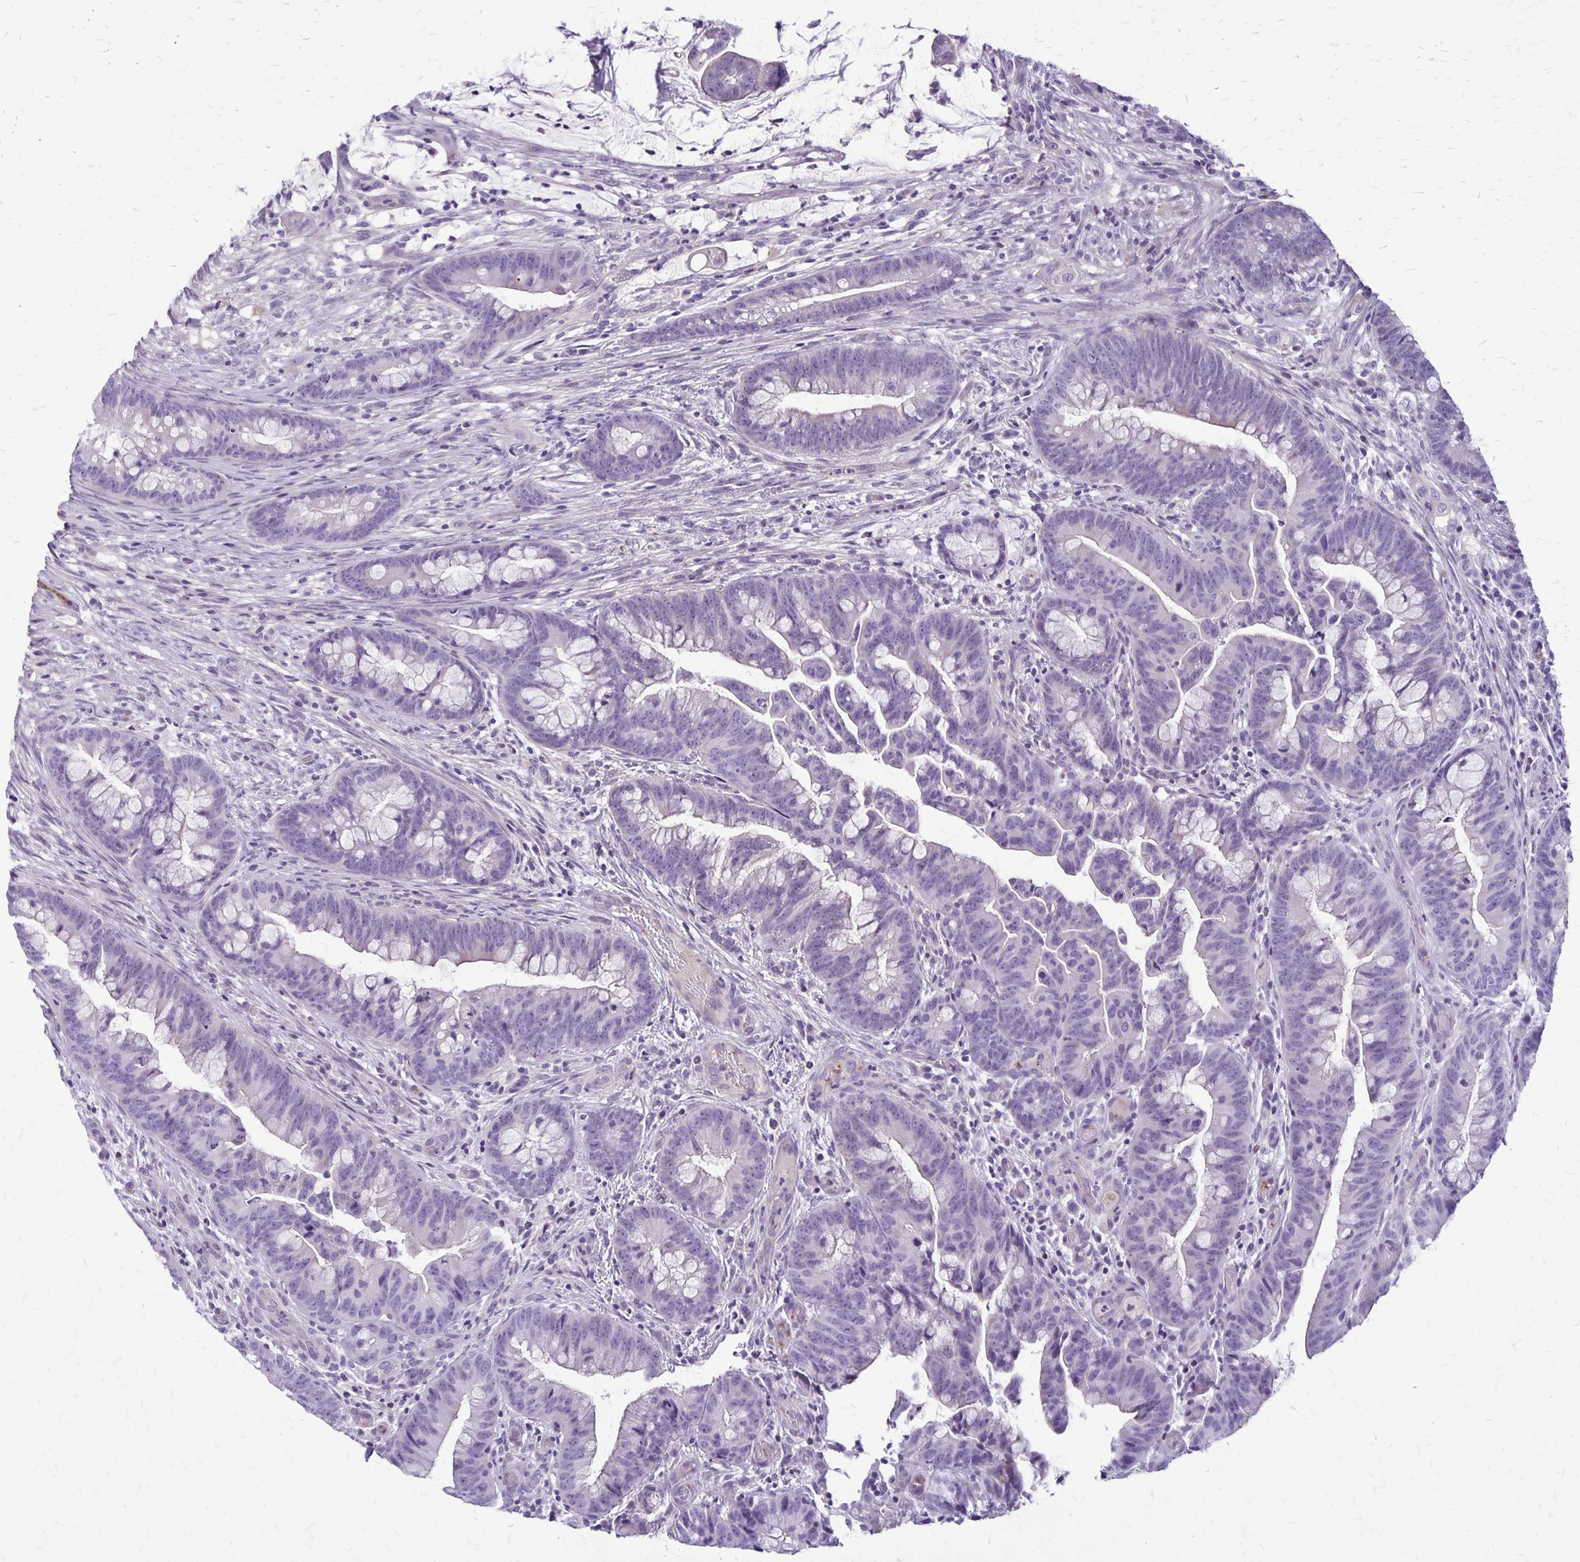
{"staining": {"intensity": "negative", "quantity": "none", "location": "none"}, "tissue": "colorectal cancer", "cell_type": "Tumor cells", "image_type": "cancer", "snomed": [{"axis": "morphology", "description": "Adenocarcinoma, NOS"}, {"axis": "topography", "description": "Colon"}], "caption": "Tumor cells show no significant positivity in colorectal cancer.", "gene": "GP9", "patient": {"sex": "male", "age": 62}}